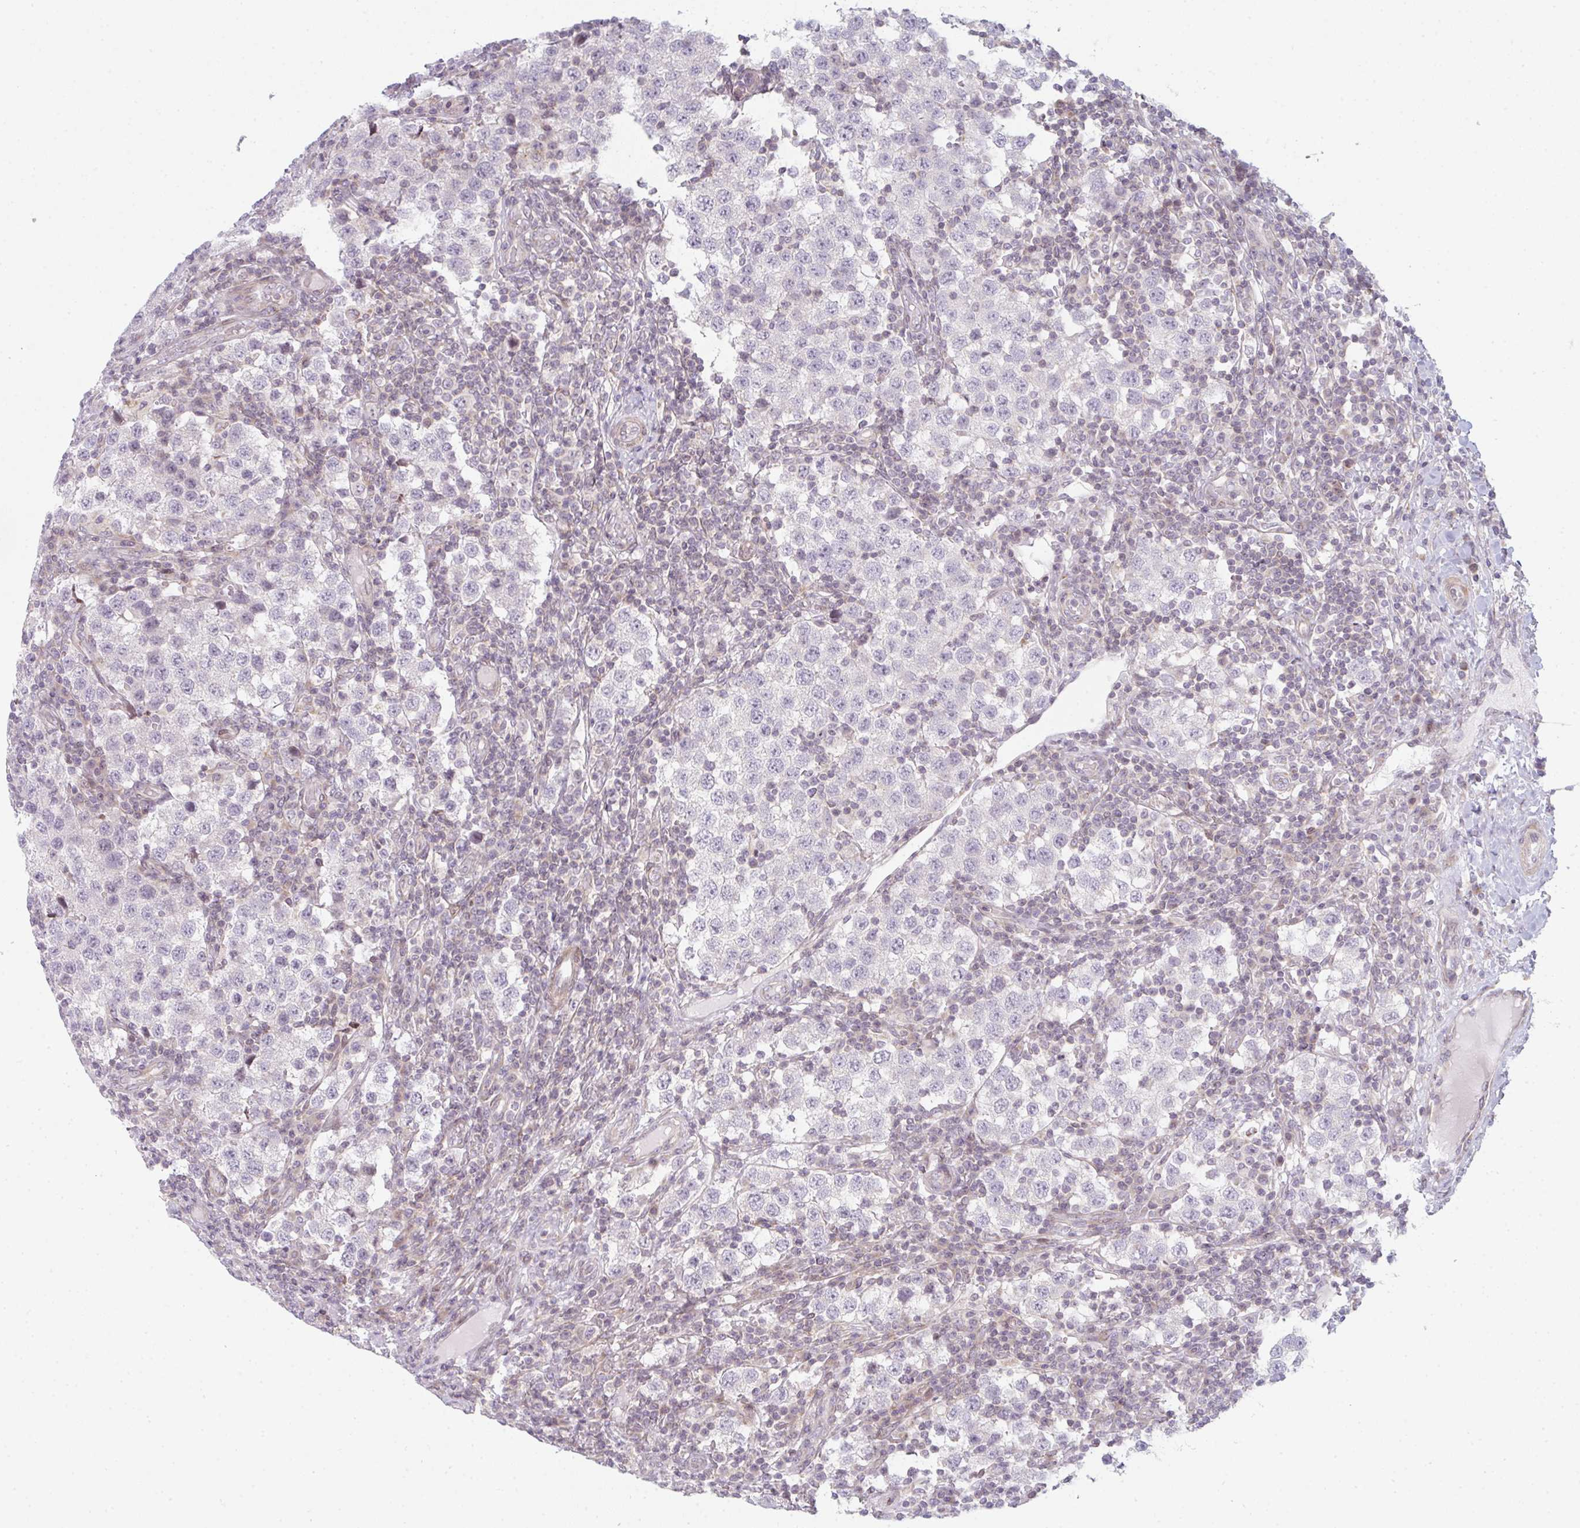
{"staining": {"intensity": "negative", "quantity": "none", "location": "none"}, "tissue": "testis cancer", "cell_type": "Tumor cells", "image_type": "cancer", "snomed": [{"axis": "morphology", "description": "Seminoma, NOS"}, {"axis": "topography", "description": "Testis"}], "caption": "Protein analysis of testis cancer shows no significant positivity in tumor cells.", "gene": "TMEM237", "patient": {"sex": "male", "age": 34}}